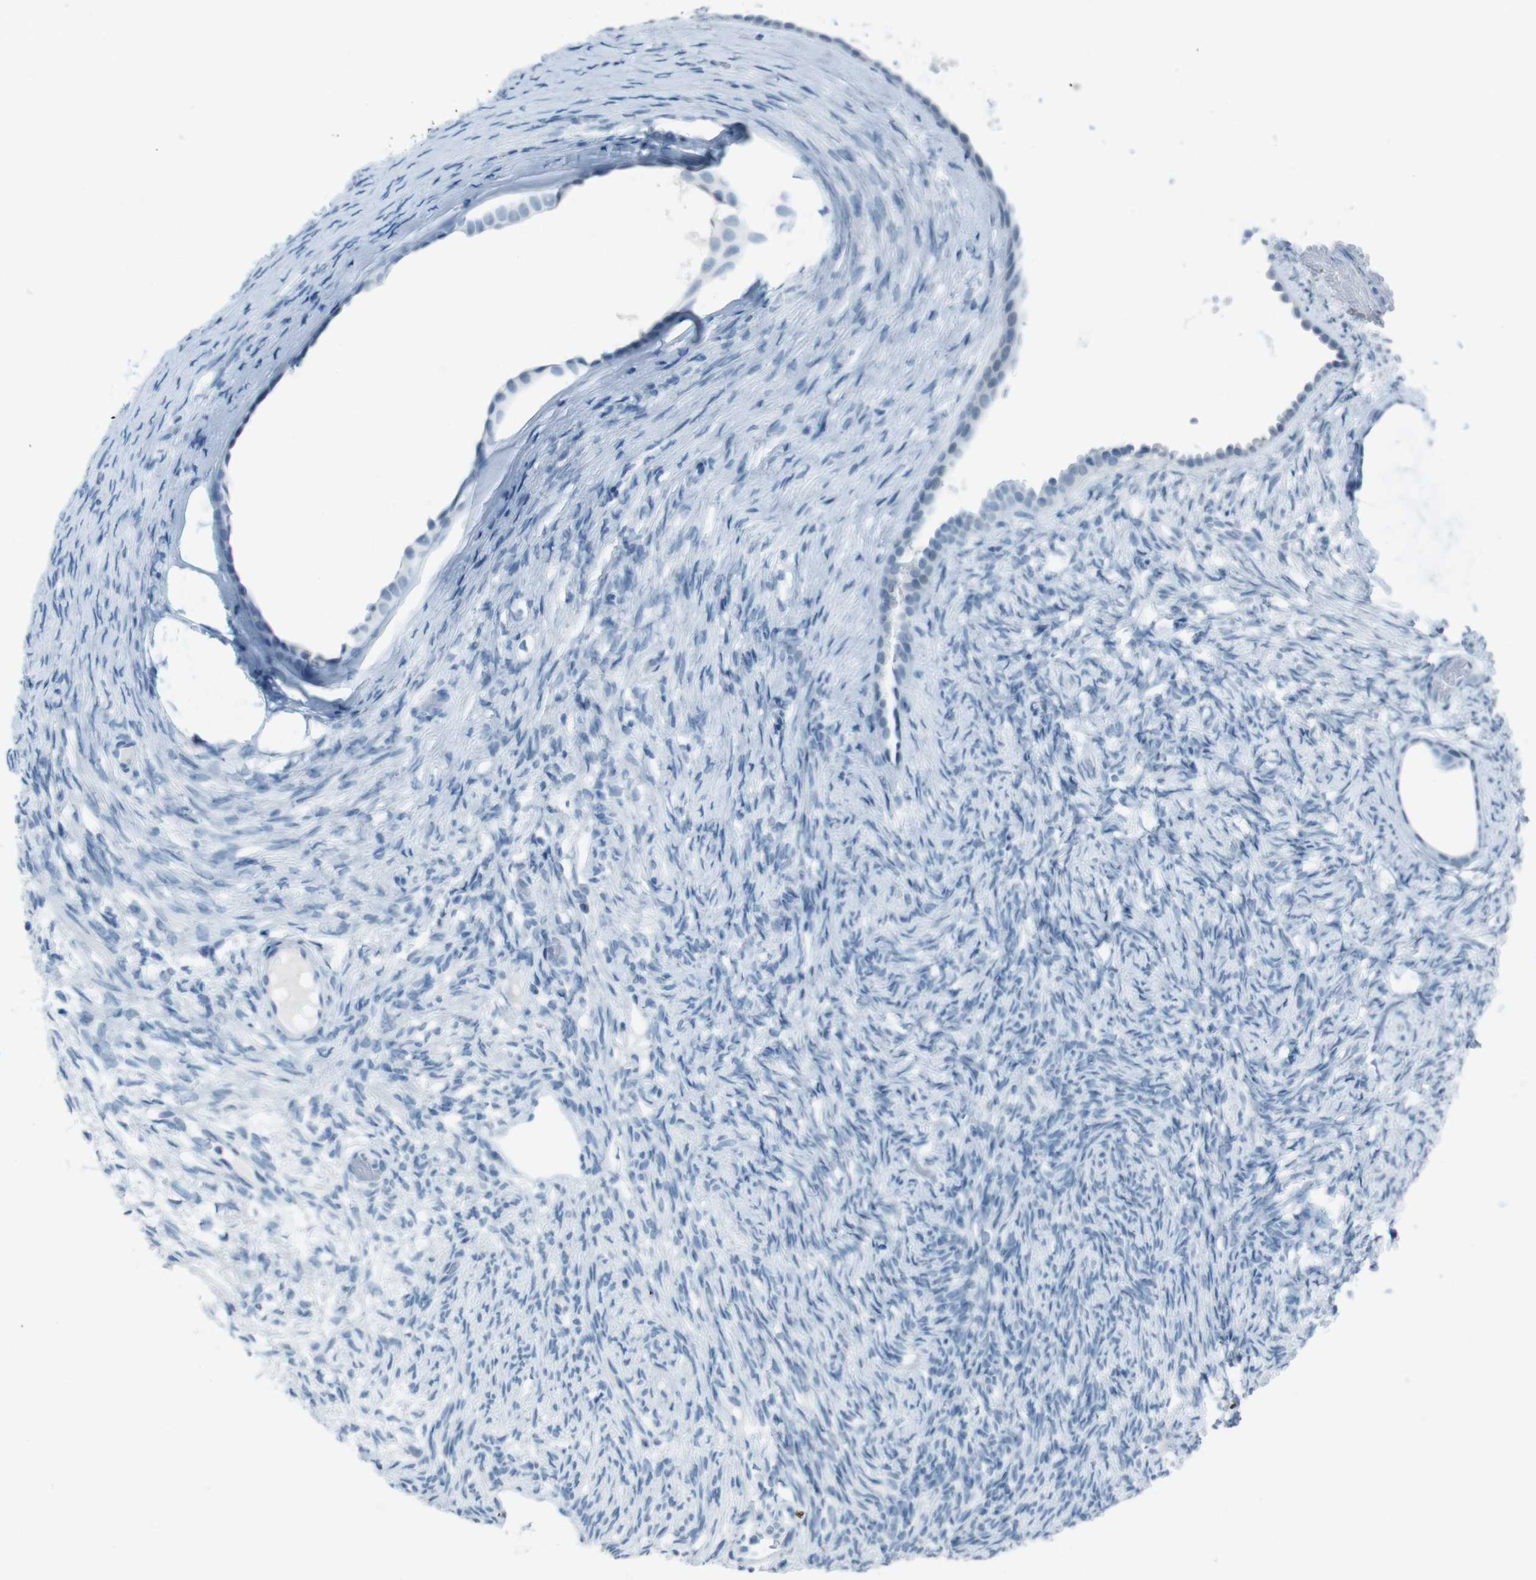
{"staining": {"intensity": "negative", "quantity": "none", "location": "none"}, "tissue": "ovary", "cell_type": "Follicle cells", "image_type": "normal", "snomed": [{"axis": "morphology", "description": "Normal tissue, NOS"}, {"axis": "topography", "description": "Ovary"}], "caption": "High power microscopy photomicrograph of an IHC histopathology image of benign ovary, revealing no significant positivity in follicle cells. (DAB (3,3'-diaminobenzidine) immunohistochemistry visualized using brightfield microscopy, high magnification).", "gene": "TMEM207", "patient": {"sex": "female", "age": 33}}